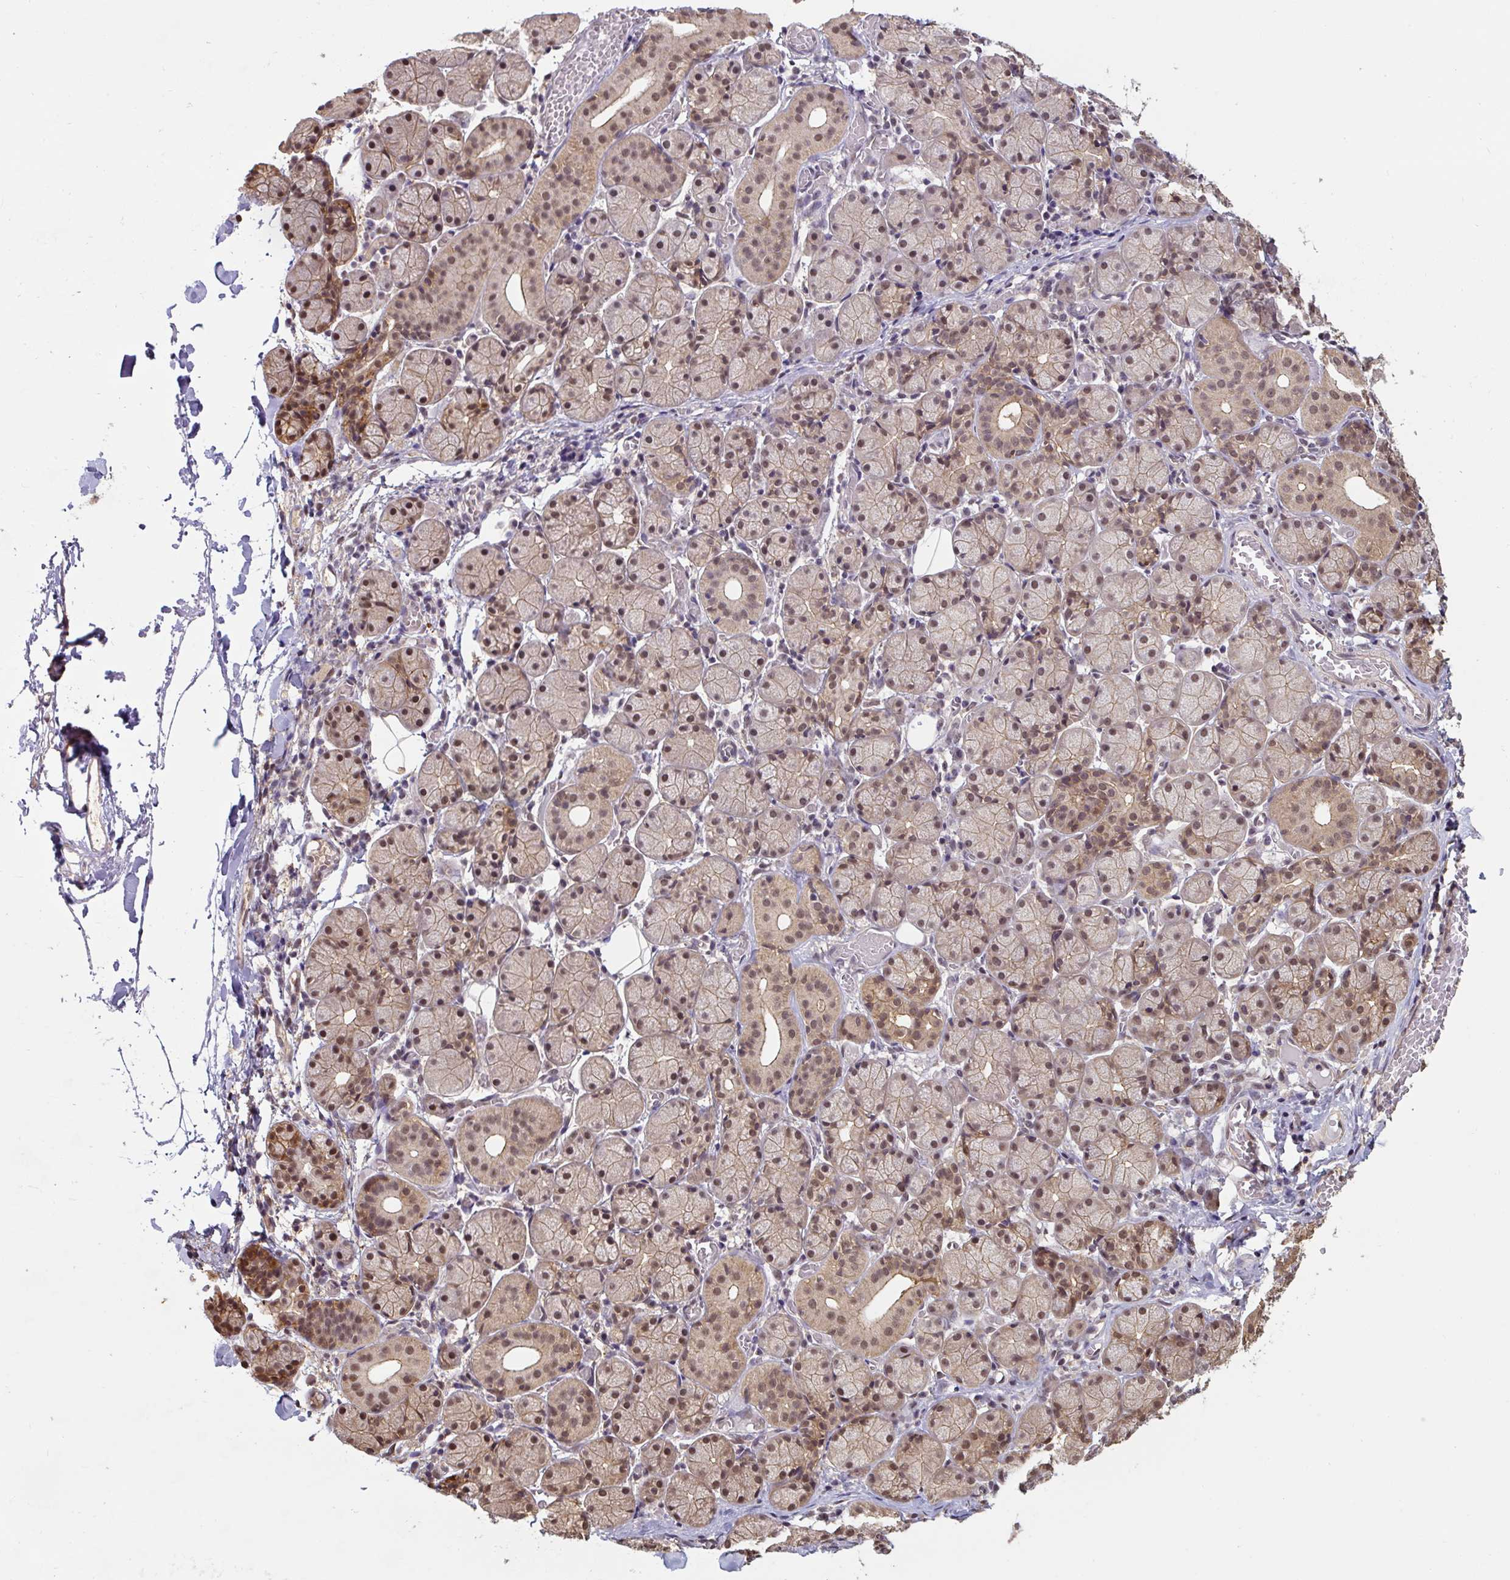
{"staining": {"intensity": "moderate", "quantity": ">75%", "location": "cytoplasmic/membranous,nuclear"}, "tissue": "salivary gland", "cell_type": "Glandular cells", "image_type": "normal", "snomed": [{"axis": "morphology", "description": "Normal tissue, NOS"}, {"axis": "topography", "description": "Salivary gland"}], "caption": "Immunohistochemistry (DAB (3,3'-diaminobenzidine)) staining of benign human salivary gland displays moderate cytoplasmic/membranous,nuclear protein expression in about >75% of glandular cells.", "gene": "ST13", "patient": {"sex": "female", "age": 24}}